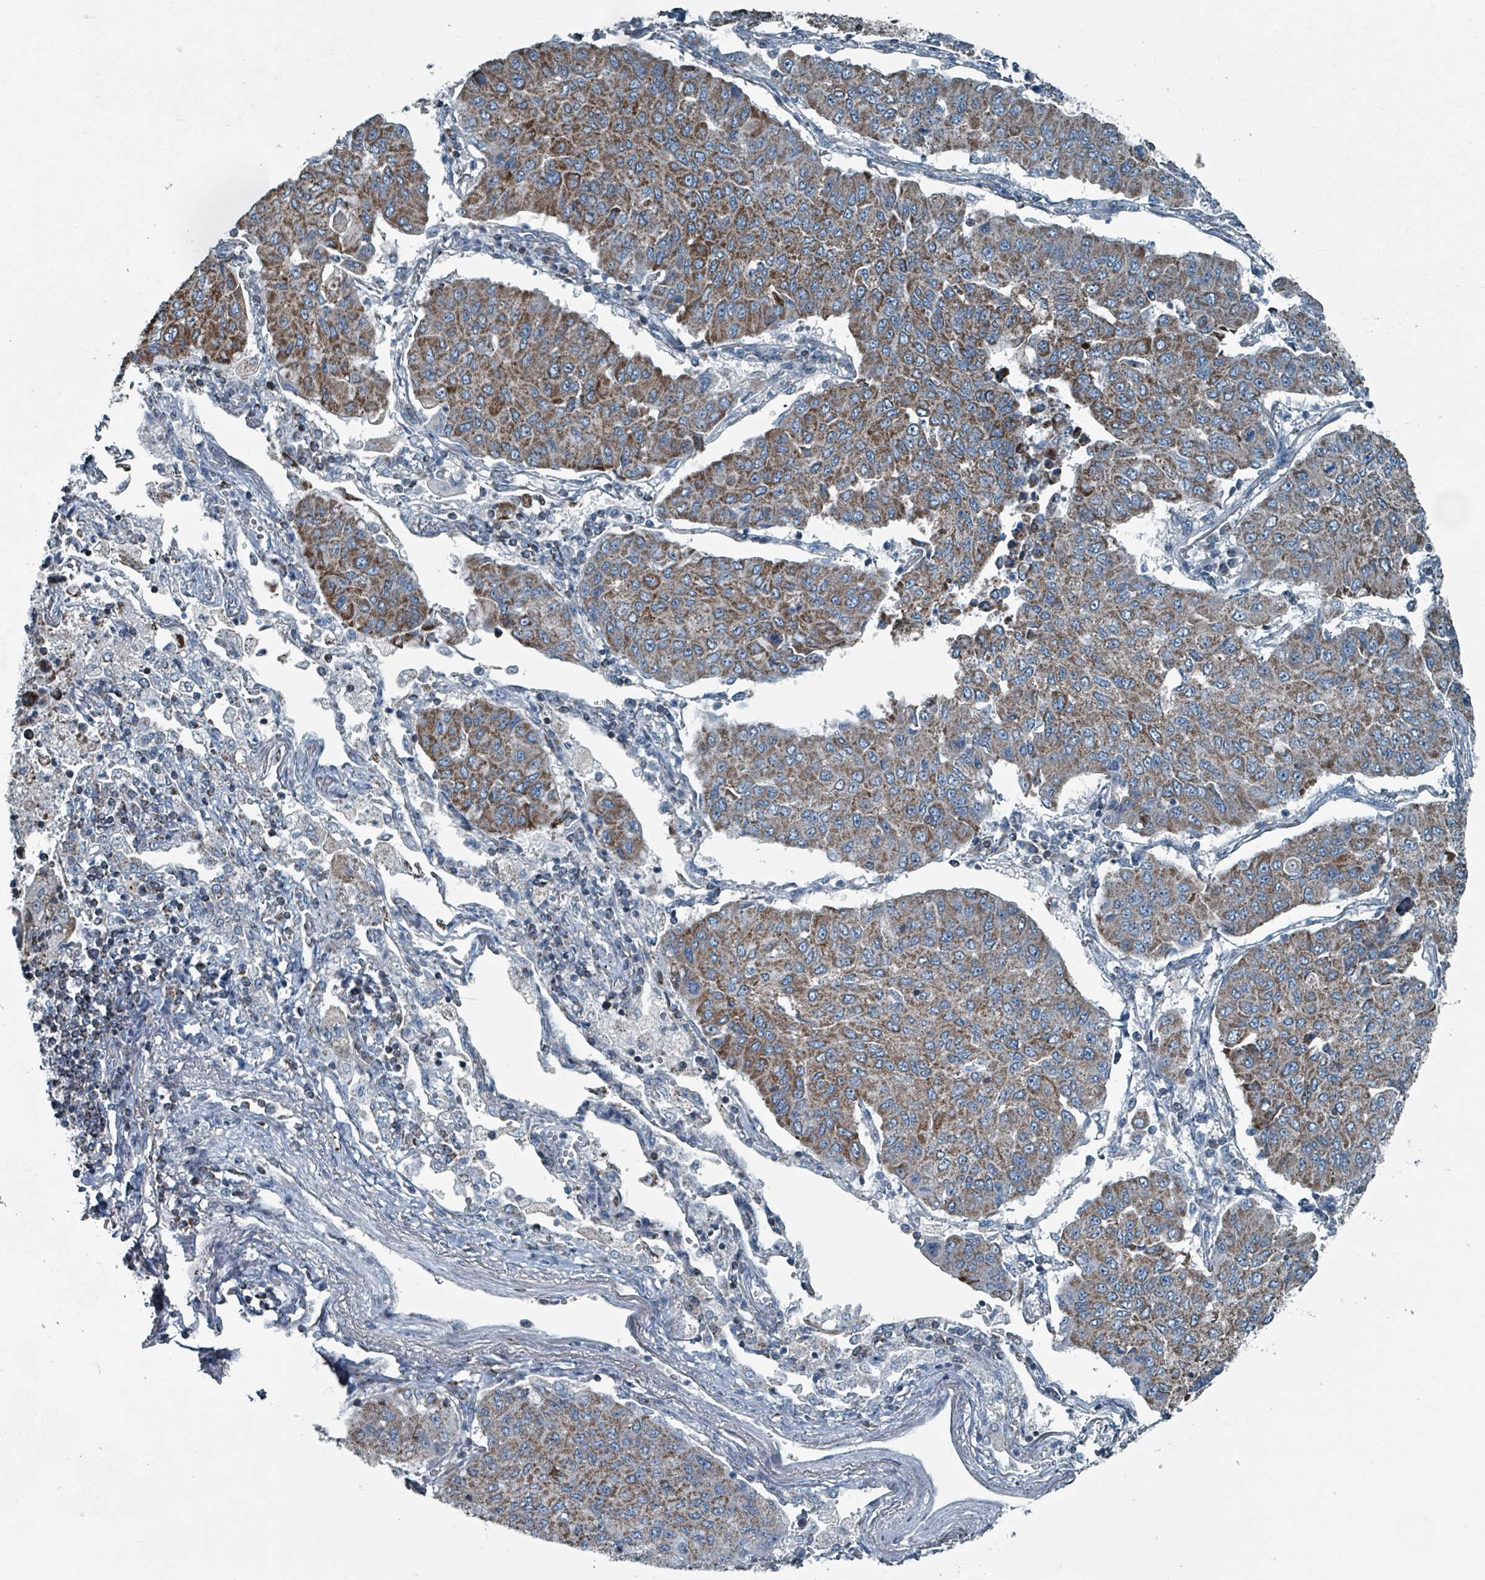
{"staining": {"intensity": "moderate", "quantity": ">75%", "location": "cytoplasmic/membranous"}, "tissue": "lung cancer", "cell_type": "Tumor cells", "image_type": "cancer", "snomed": [{"axis": "morphology", "description": "Squamous cell carcinoma, NOS"}, {"axis": "topography", "description": "Lung"}], "caption": "This is a histology image of immunohistochemistry (IHC) staining of lung squamous cell carcinoma, which shows moderate staining in the cytoplasmic/membranous of tumor cells.", "gene": "ABHD18", "patient": {"sex": "male", "age": 74}}